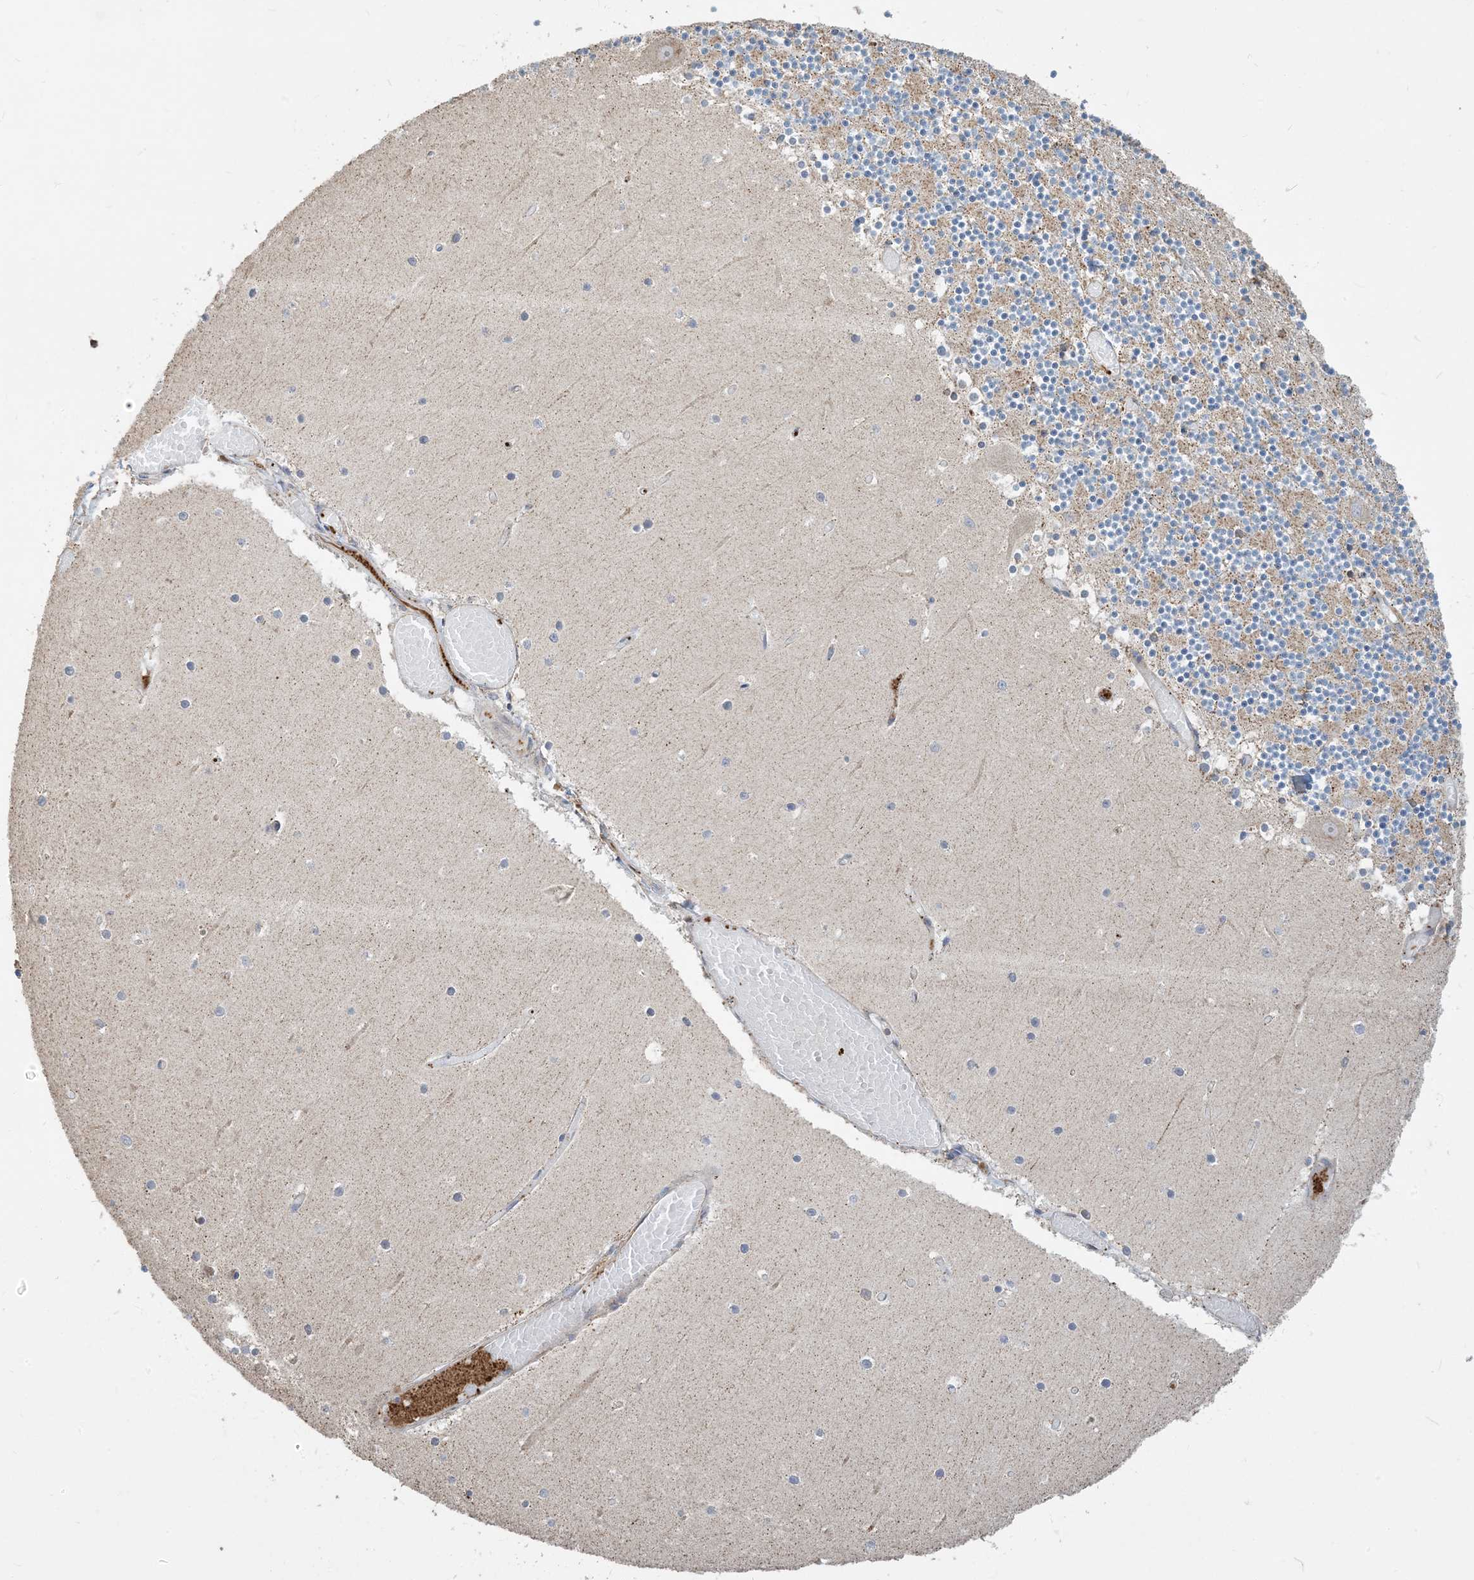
{"staining": {"intensity": "weak", "quantity": "25%-75%", "location": "cytoplasmic/membranous"}, "tissue": "cerebellum", "cell_type": "Cells in granular layer", "image_type": "normal", "snomed": [{"axis": "morphology", "description": "Normal tissue, NOS"}, {"axis": "topography", "description": "Cerebellum"}], "caption": "High-magnification brightfield microscopy of unremarkable cerebellum stained with DAB (brown) and counterstained with hematoxylin (blue). cells in granular layer exhibit weak cytoplasmic/membranous positivity is seen in approximately25%-75% of cells. Nuclei are stained in blue.", "gene": "ECHDC1", "patient": {"sex": "female", "age": 28}}